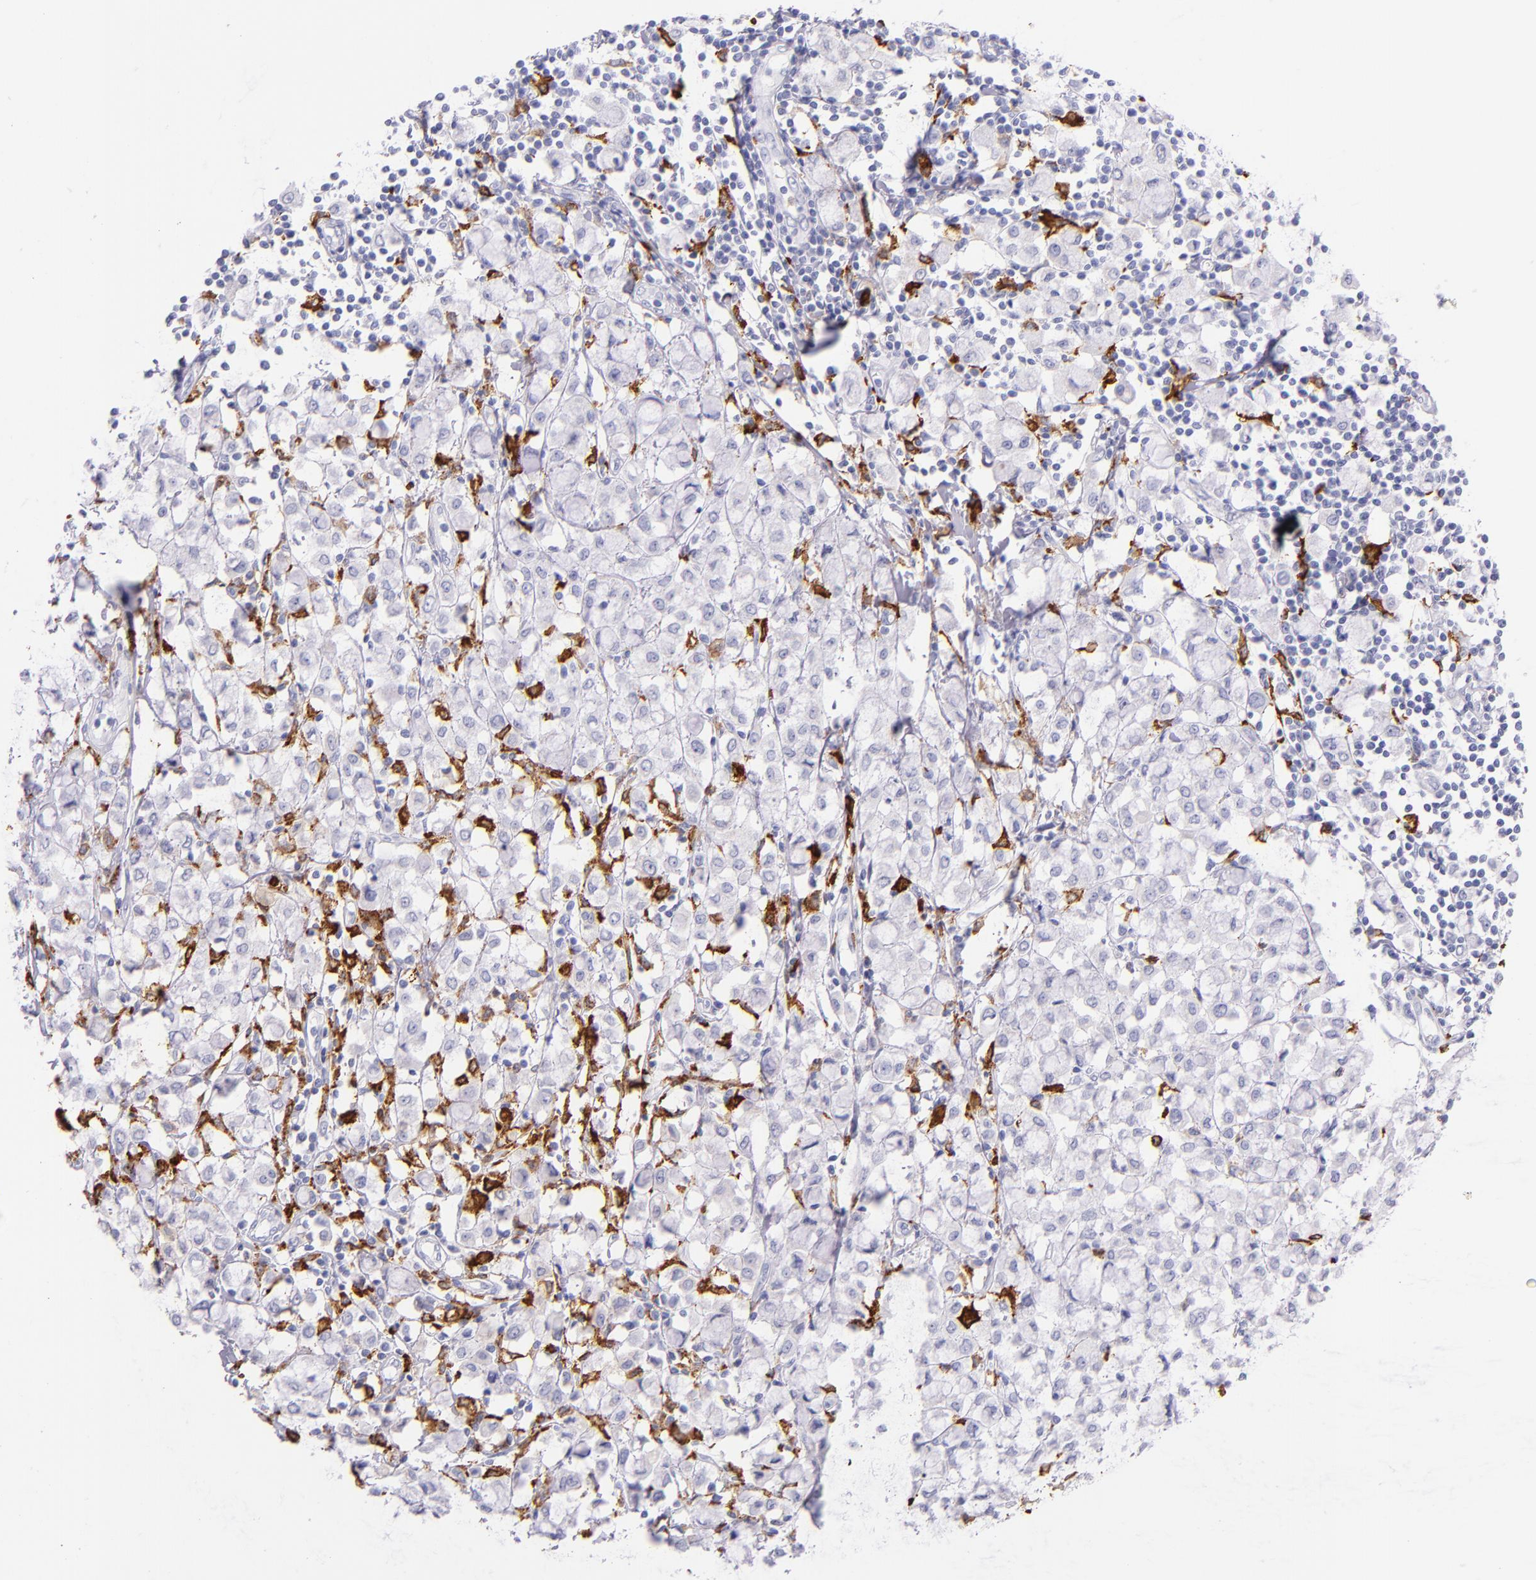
{"staining": {"intensity": "negative", "quantity": "none", "location": "none"}, "tissue": "breast cancer", "cell_type": "Tumor cells", "image_type": "cancer", "snomed": [{"axis": "morphology", "description": "Lobular carcinoma"}, {"axis": "topography", "description": "Breast"}], "caption": "Immunohistochemical staining of human breast lobular carcinoma exhibits no significant staining in tumor cells.", "gene": "CD163", "patient": {"sex": "female", "age": 85}}